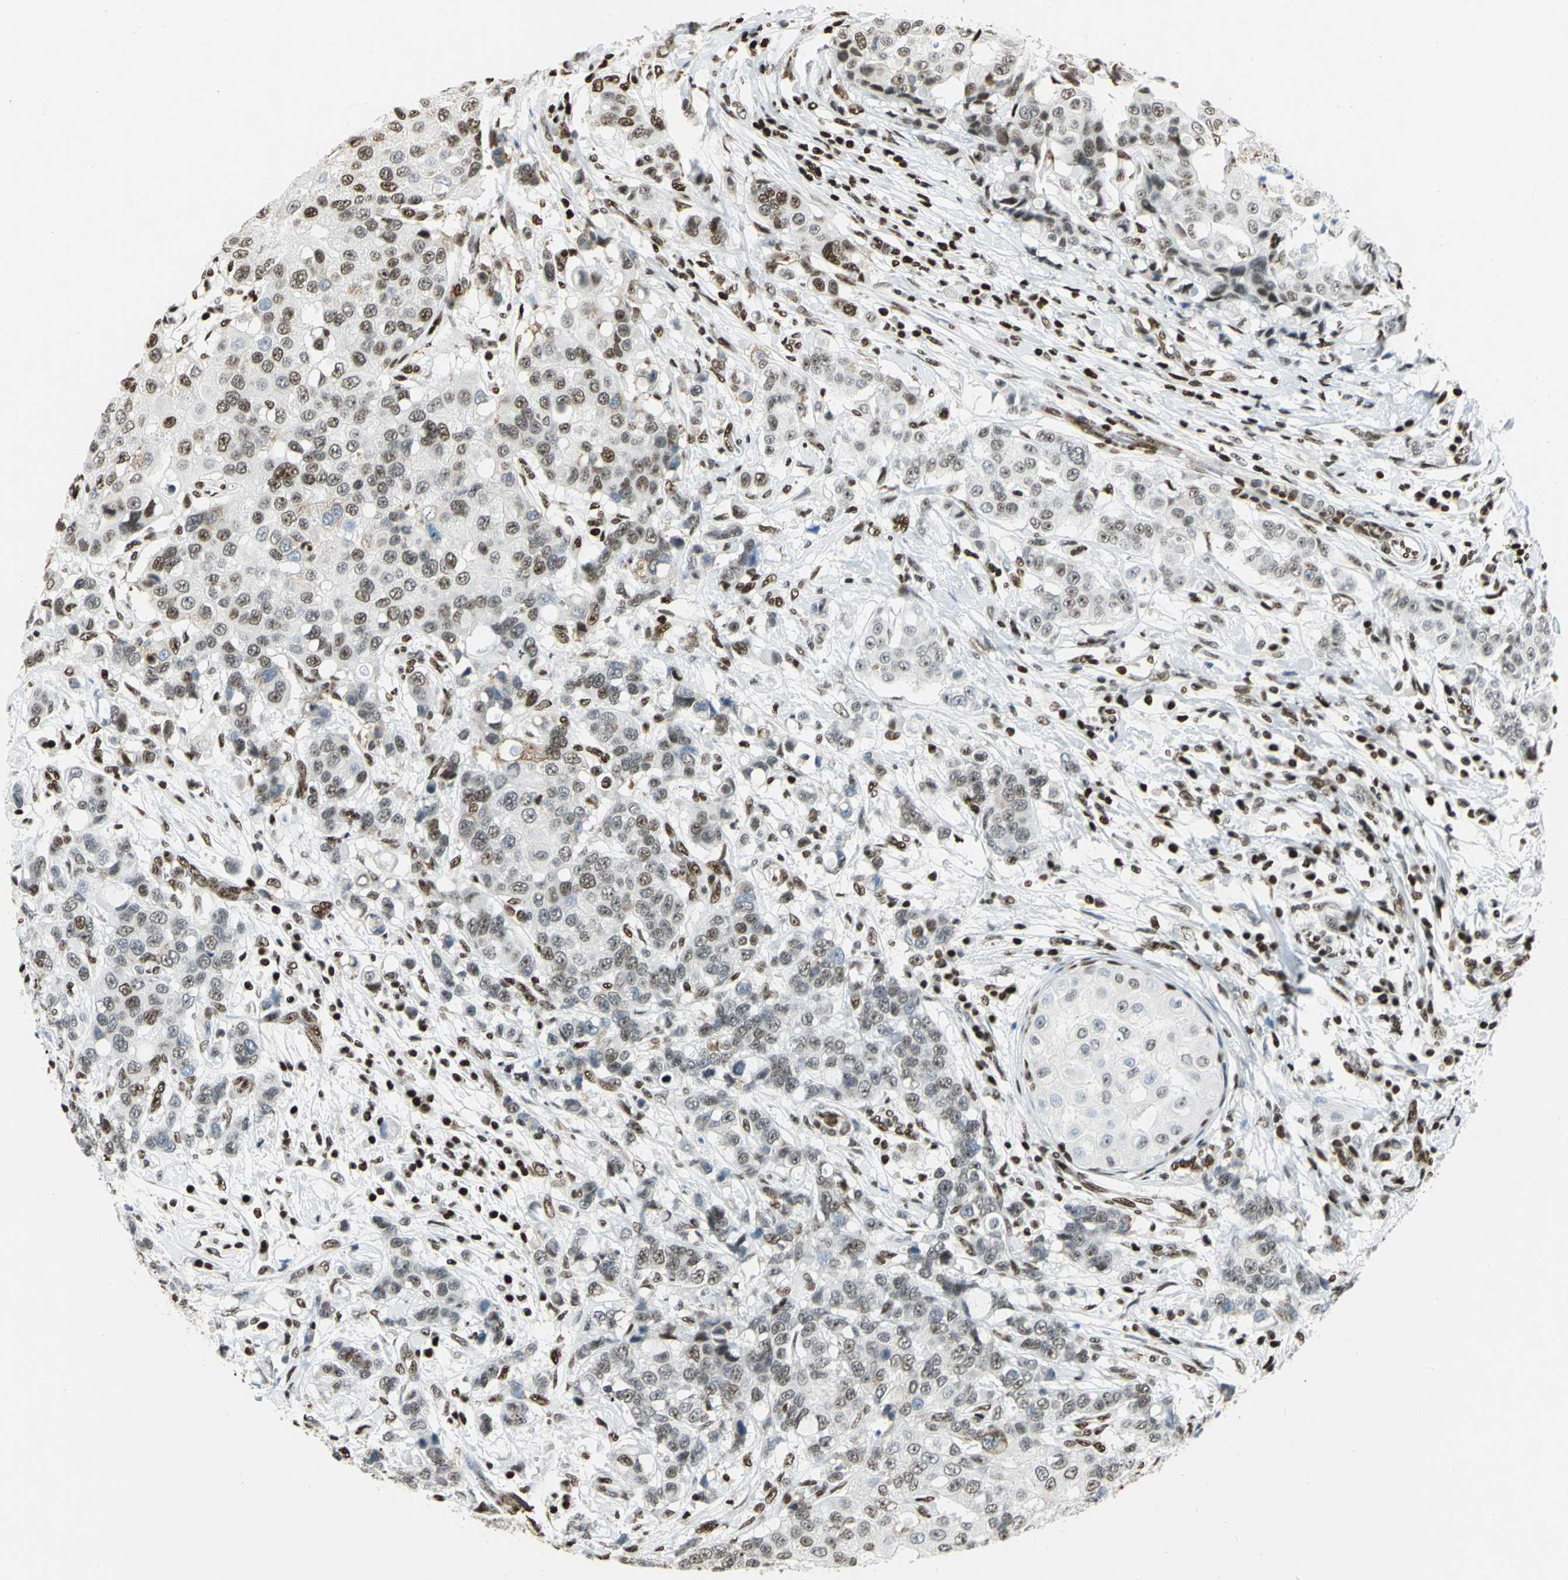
{"staining": {"intensity": "strong", "quantity": "25%-75%", "location": "nuclear"}, "tissue": "breast cancer", "cell_type": "Tumor cells", "image_type": "cancer", "snomed": [{"axis": "morphology", "description": "Duct carcinoma"}, {"axis": "topography", "description": "Breast"}], "caption": "Immunohistochemistry (IHC) micrograph of neoplastic tissue: breast cancer stained using IHC reveals high levels of strong protein expression localized specifically in the nuclear of tumor cells, appearing as a nuclear brown color.", "gene": "HMGB1", "patient": {"sex": "female", "age": 27}}